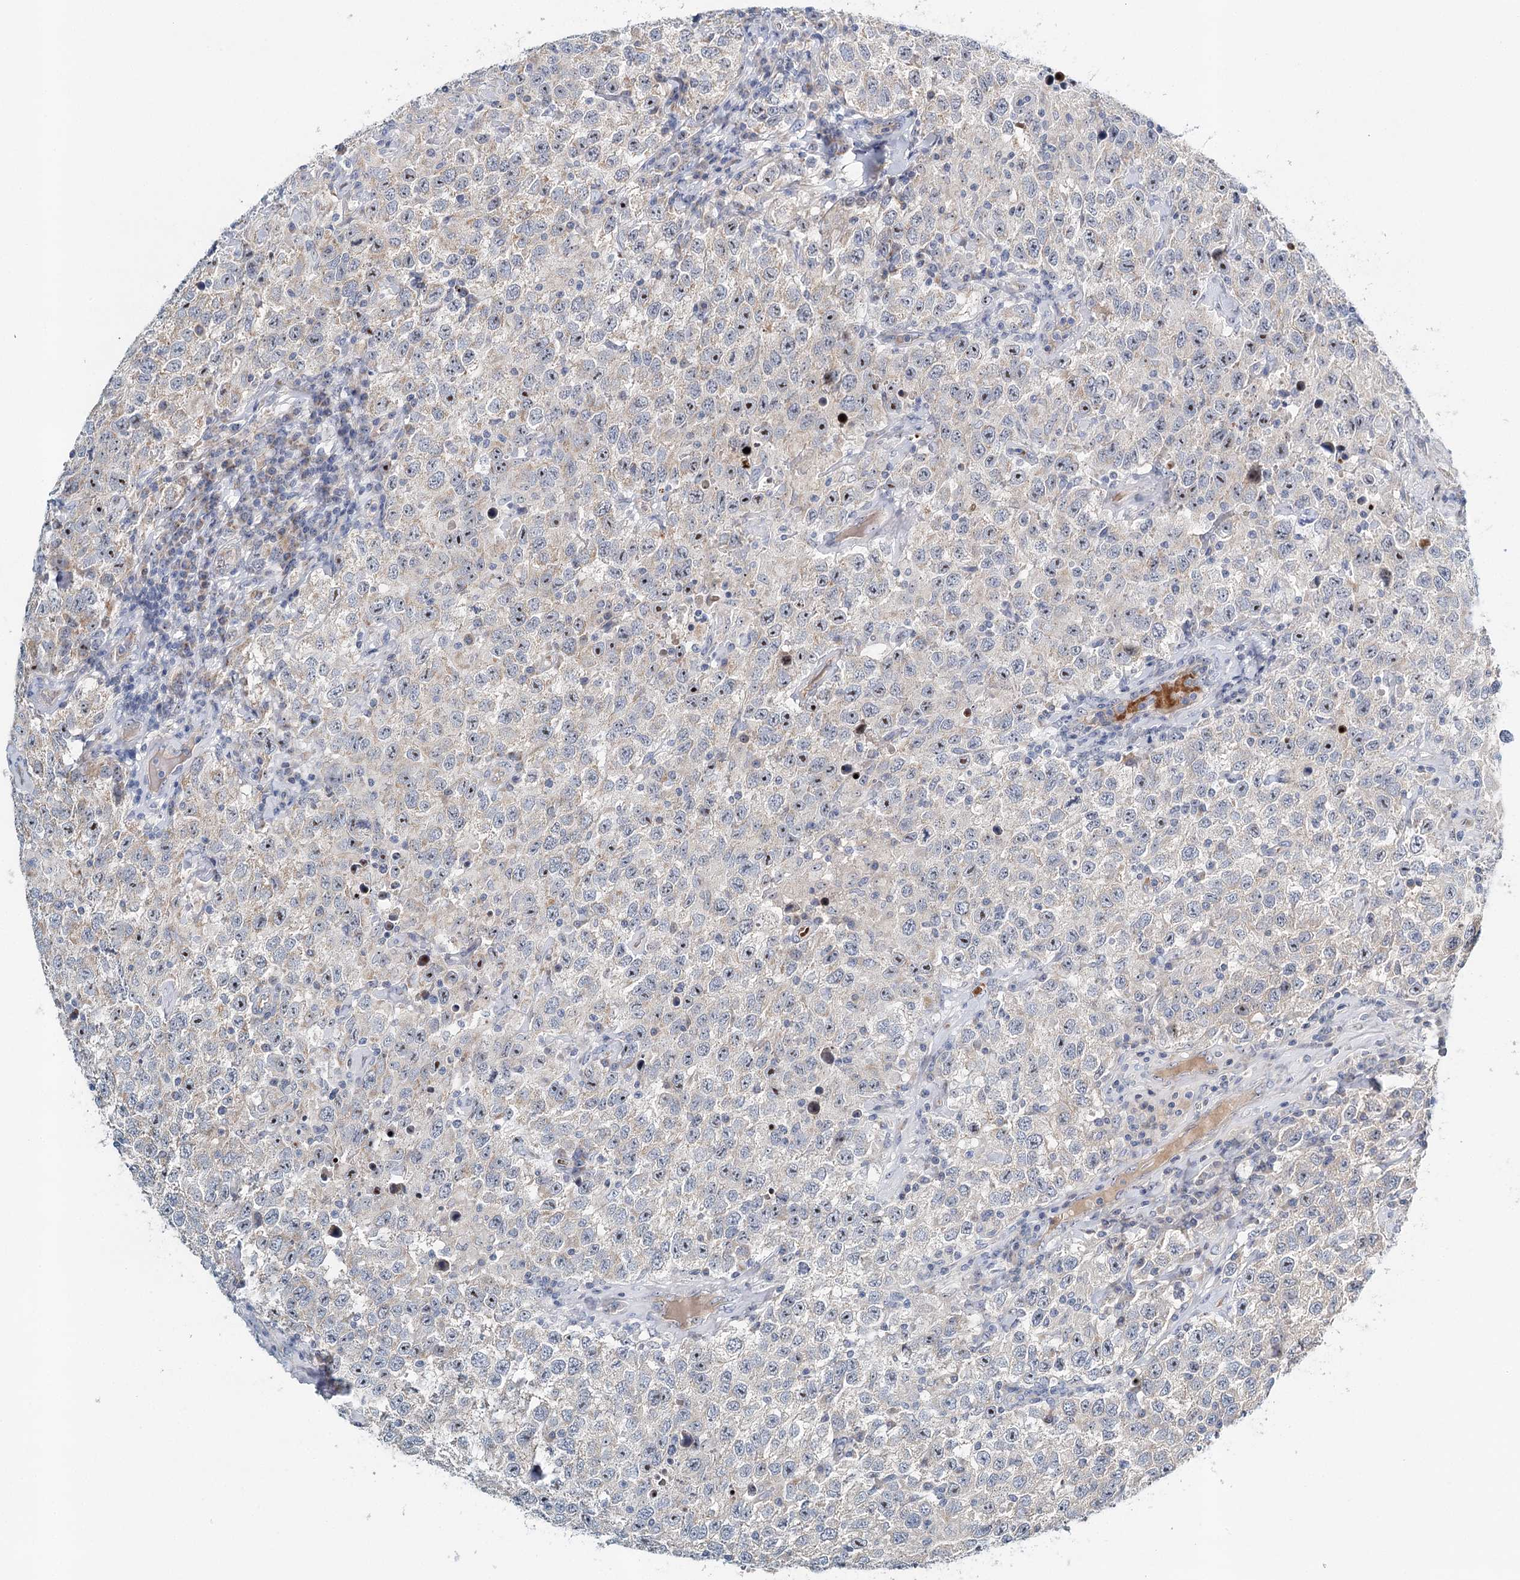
{"staining": {"intensity": "negative", "quantity": "none", "location": "none"}, "tissue": "testis cancer", "cell_type": "Tumor cells", "image_type": "cancer", "snomed": [{"axis": "morphology", "description": "Seminoma, NOS"}, {"axis": "topography", "description": "Testis"}], "caption": "Human seminoma (testis) stained for a protein using immunohistochemistry (IHC) exhibits no expression in tumor cells.", "gene": "RBM43", "patient": {"sex": "male", "age": 41}}